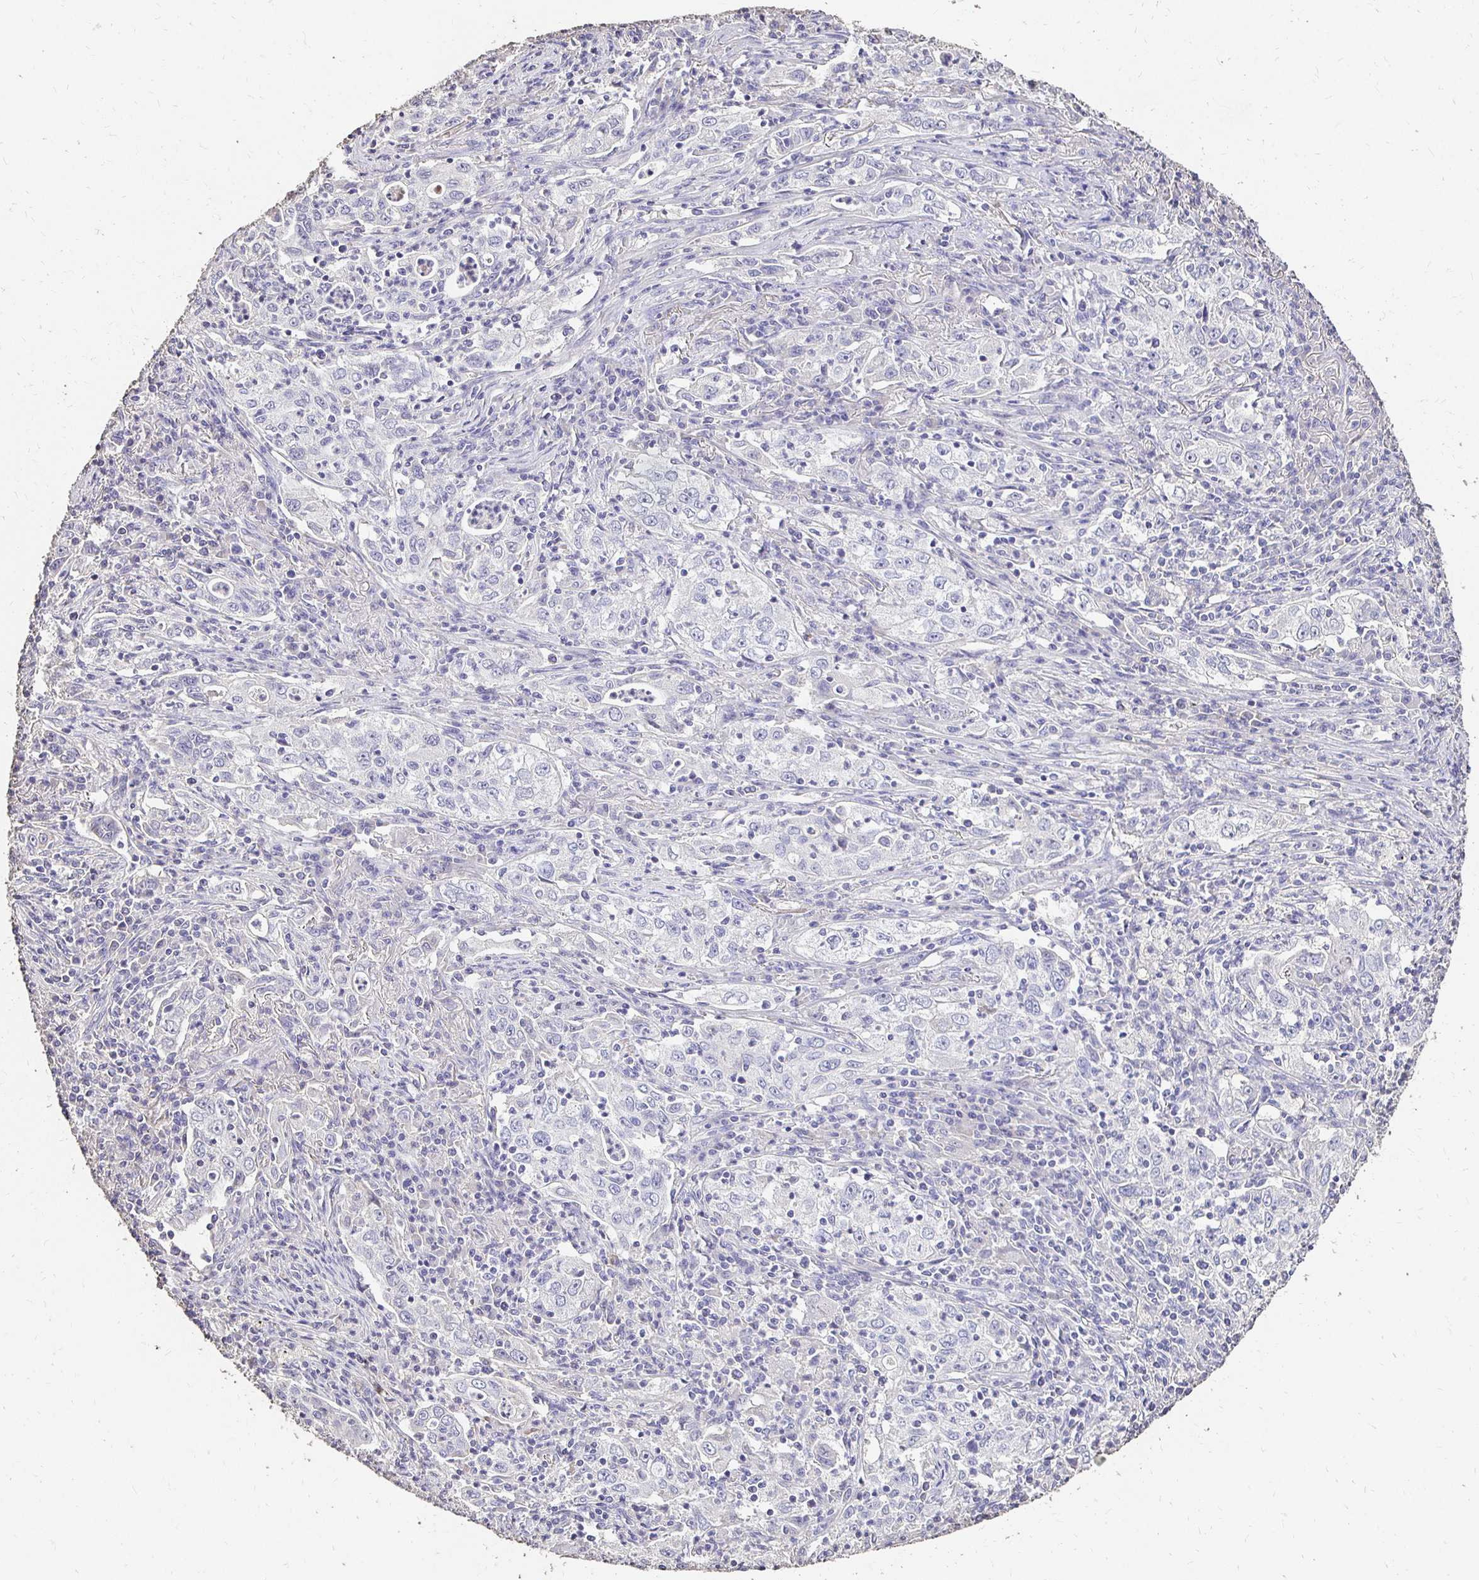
{"staining": {"intensity": "negative", "quantity": "none", "location": "none"}, "tissue": "lung cancer", "cell_type": "Tumor cells", "image_type": "cancer", "snomed": [{"axis": "morphology", "description": "Squamous cell carcinoma, NOS"}, {"axis": "topography", "description": "Lung"}], "caption": "DAB immunohistochemical staining of squamous cell carcinoma (lung) shows no significant expression in tumor cells.", "gene": "UGT1A6", "patient": {"sex": "male", "age": 71}}